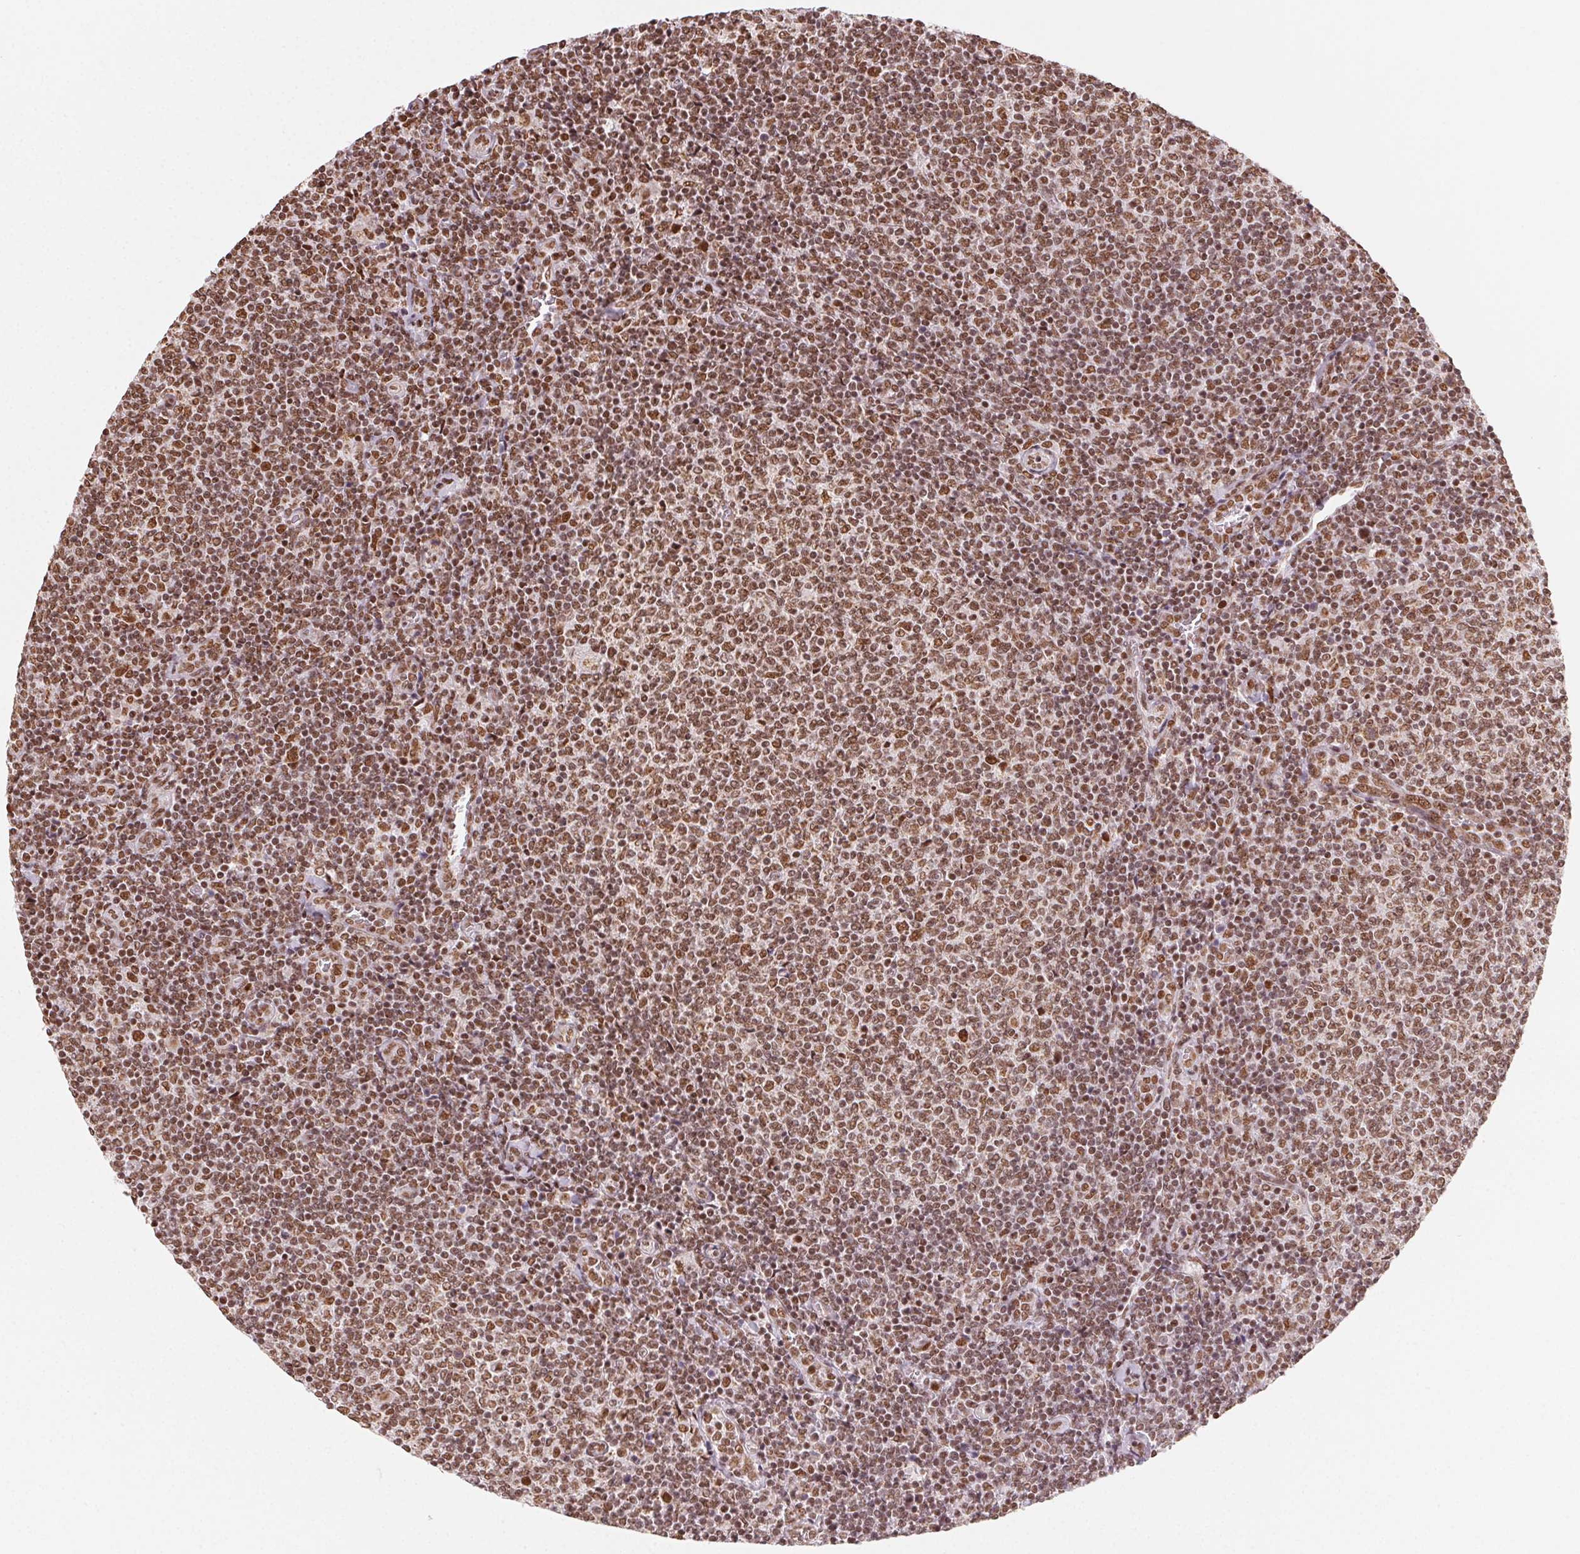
{"staining": {"intensity": "strong", "quantity": ">75%", "location": "nuclear"}, "tissue": "lymphoma", "cell_type": "Tumor cells", "image_type": "cancer", "snomed": [{"axis": "morphology", "description": "Malignant lymphoma, non-Hodgkin's type, Low grade"}, {"axis": "topography", "description": "Lymph node"}], "caption": "Protein expression analysis of lymphoma reveals strong nuclear staining in about >75% of tumor cells.", "gene": "TOPORS", "patient": {"sex": "male", "age": 52}}